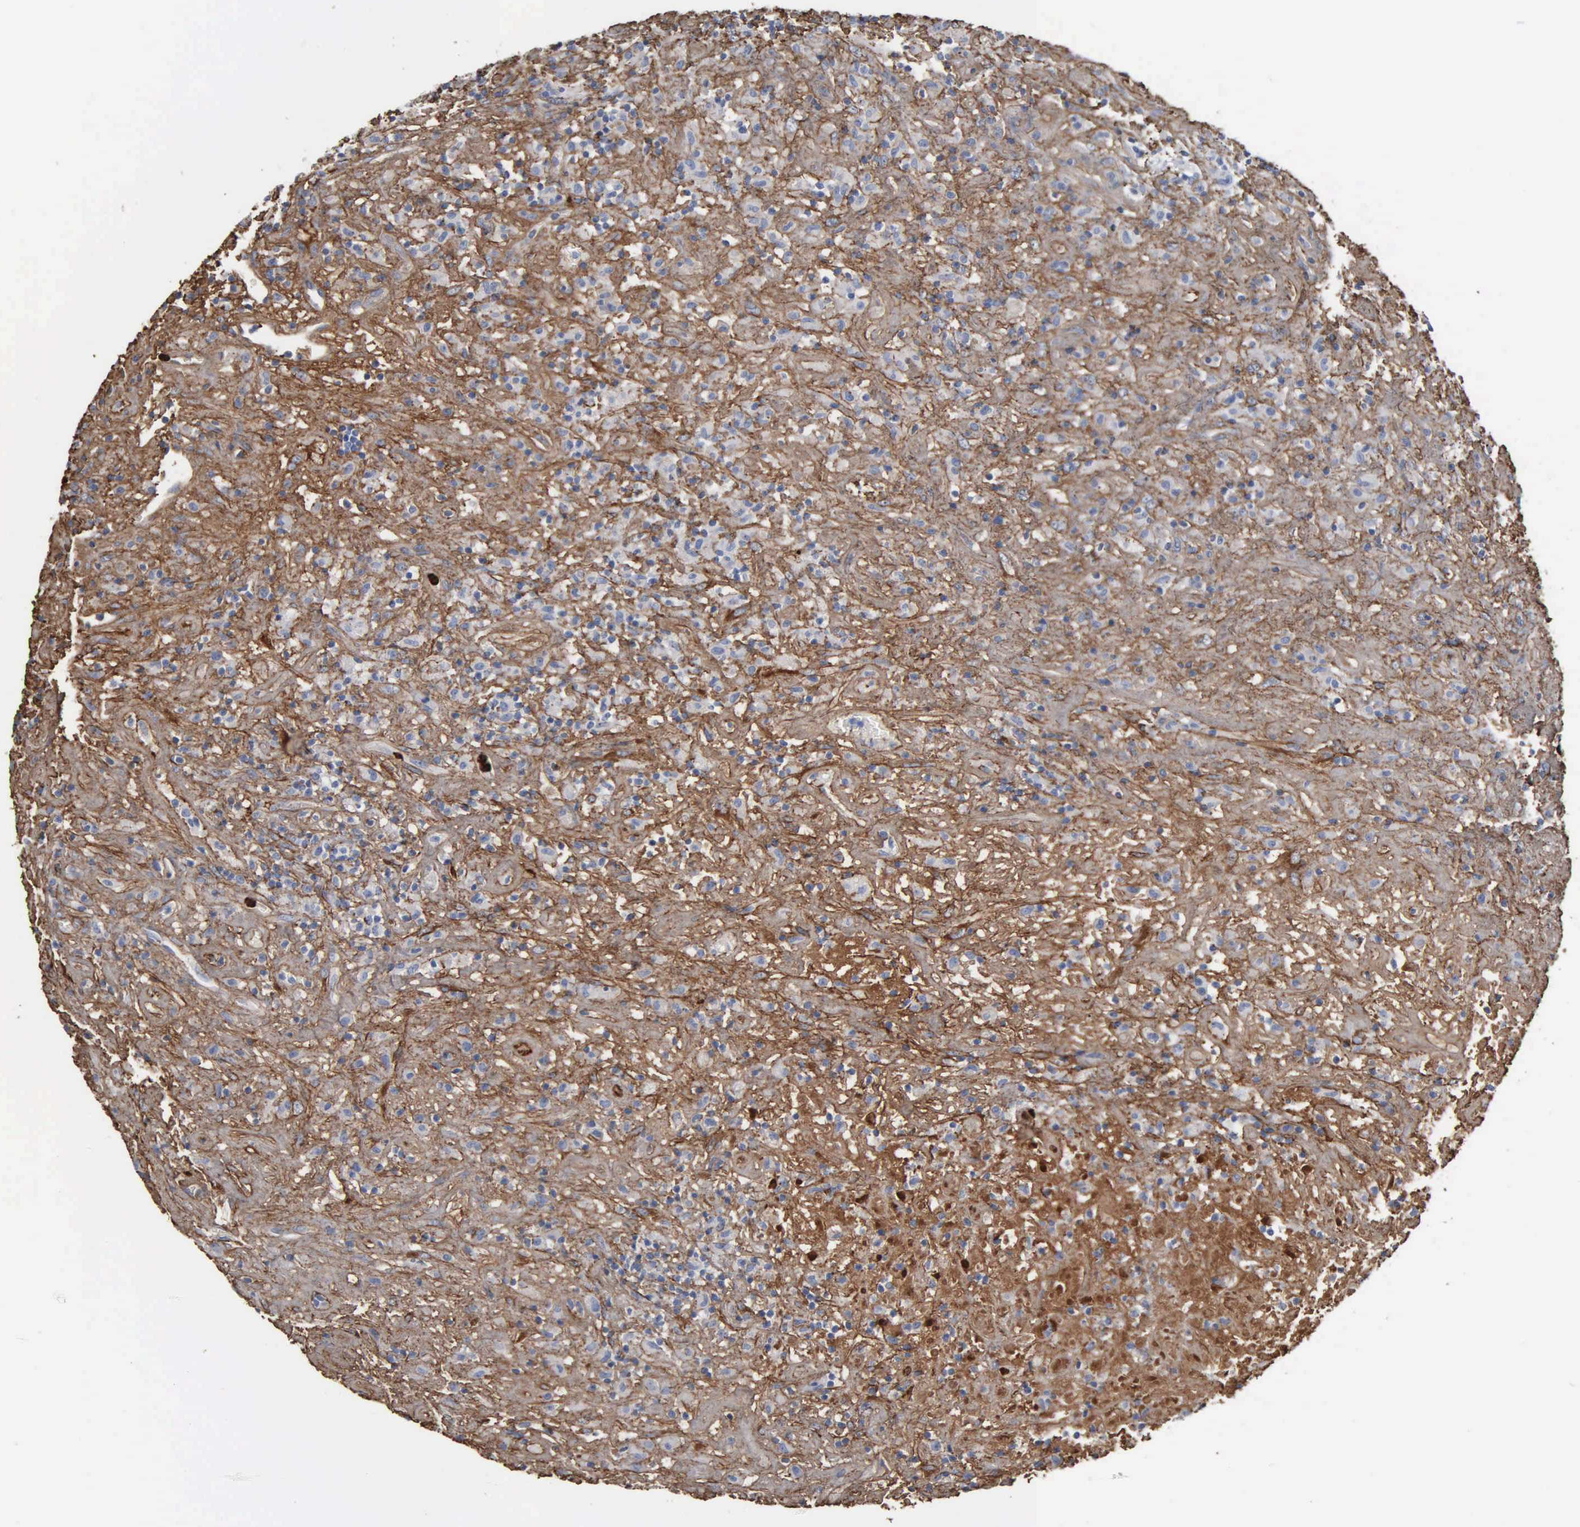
{"staining": {"intensity": "strong", "quantity": "<25%", "location": "cytoplasmic/membranous"}, "tissue": "lymphoma", "cell_type": "Tumor cells", "image_type": "cancer", "snomed": [{"axis": "morphology", "description": "Hodgkin's disease, NOS"}, {"axis": "topography", "description": "Lymph node"}], "caption": "A medium amount of strong cytoplasmic/membranous staining is identified in about <25% of tumor cells in Hodgkin's disease tissue.", "gene": "FN1", "patient": {"sex": "male", "age": 46}}